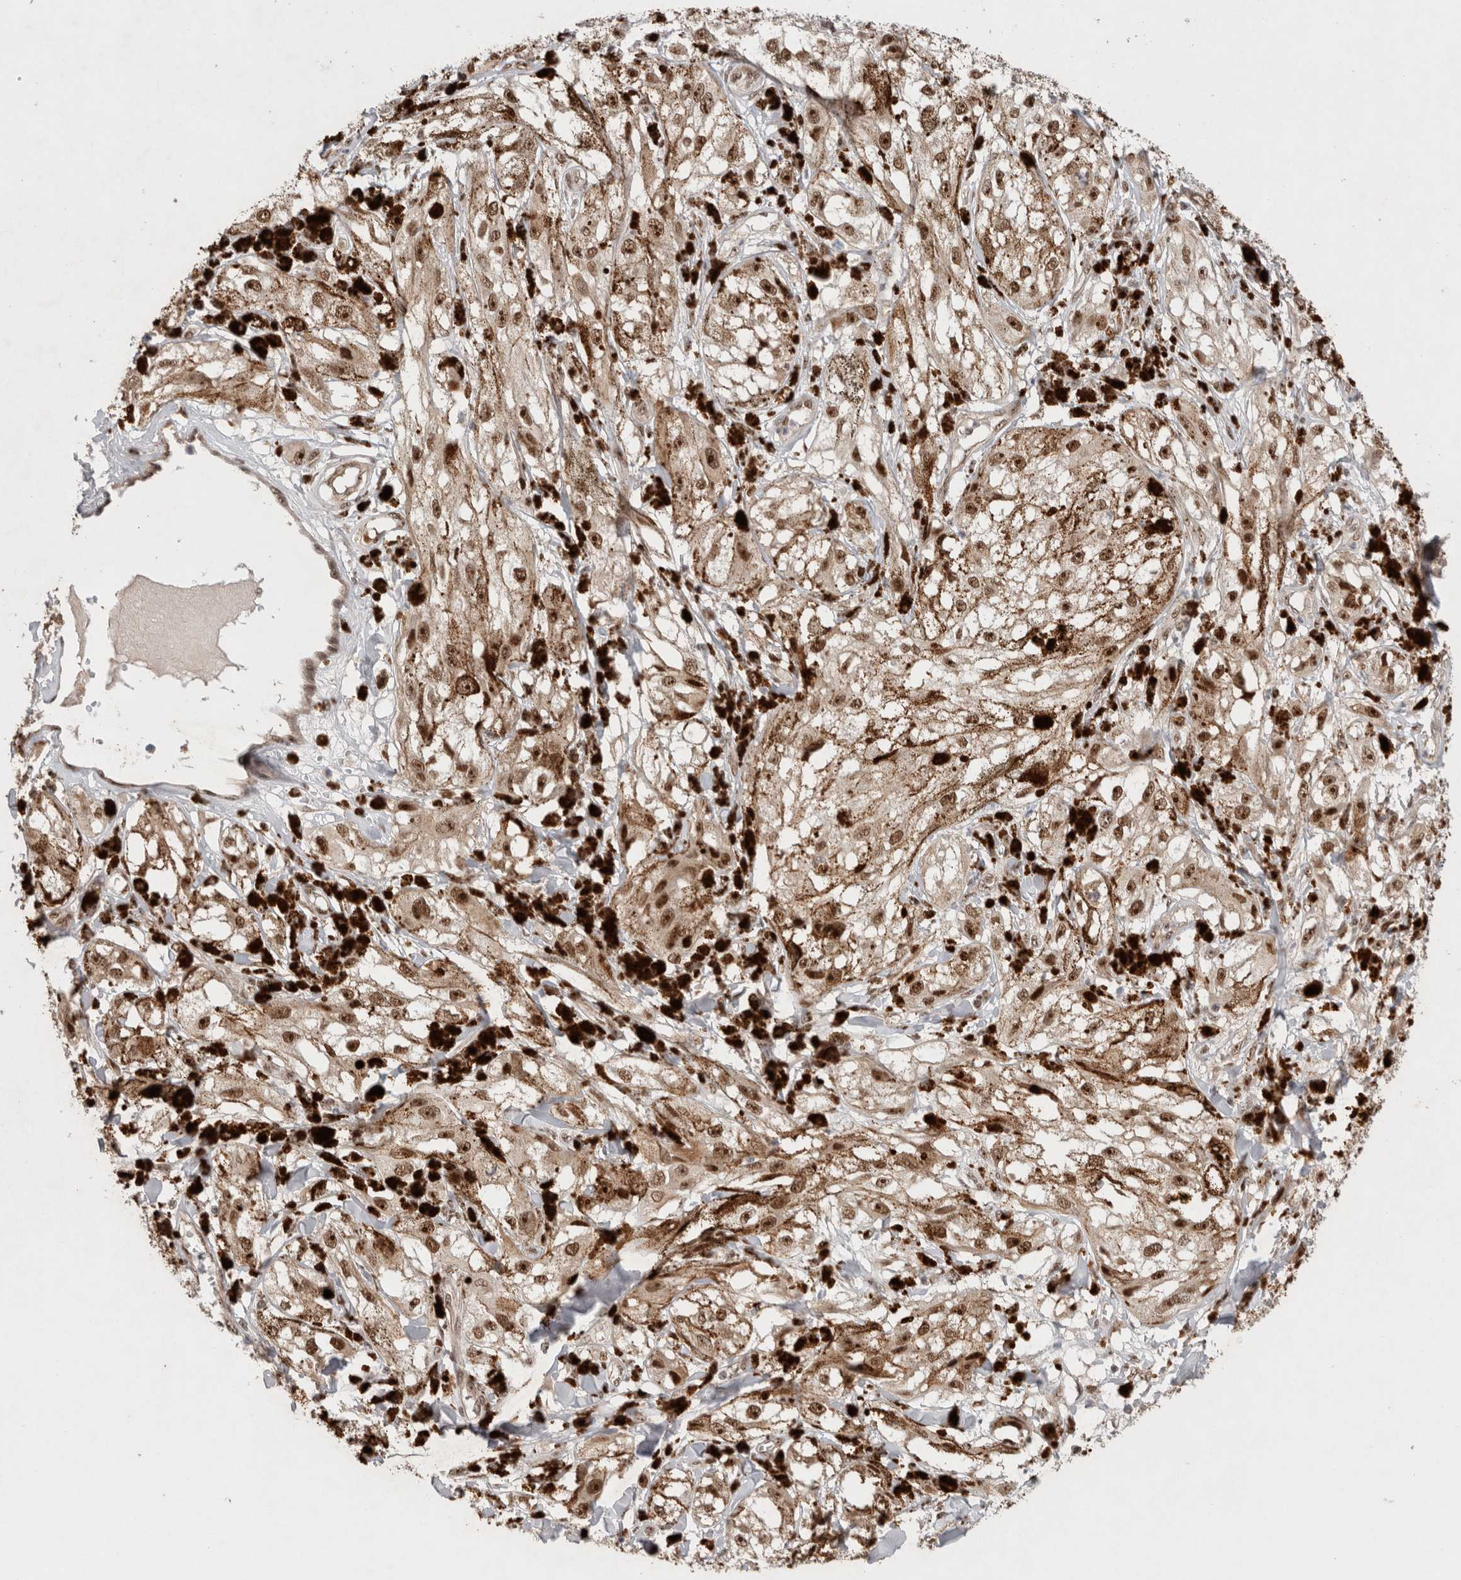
{"staining": {"intensity": "moderate", "quantity": ">75%", "location": "cytoplasmic/membranous,nuclear"}, "tissue": "melanoma", "cell_type": "Tumor cells", "image_type": "cancer", "snomed": [{"axis": "morphology", "description": "Malignant melanoma, NOS"}, {"axis": "topography", "description": "Skin"}], "caption": "DAB immunohistochemical staining of melanoma shows moderate cytoplasmic/membranous and nuclear protein expression in about >75% of tumor cells.", "gene": "MPHOSPH6", "patient": {"sex": "male", "age": 88}}